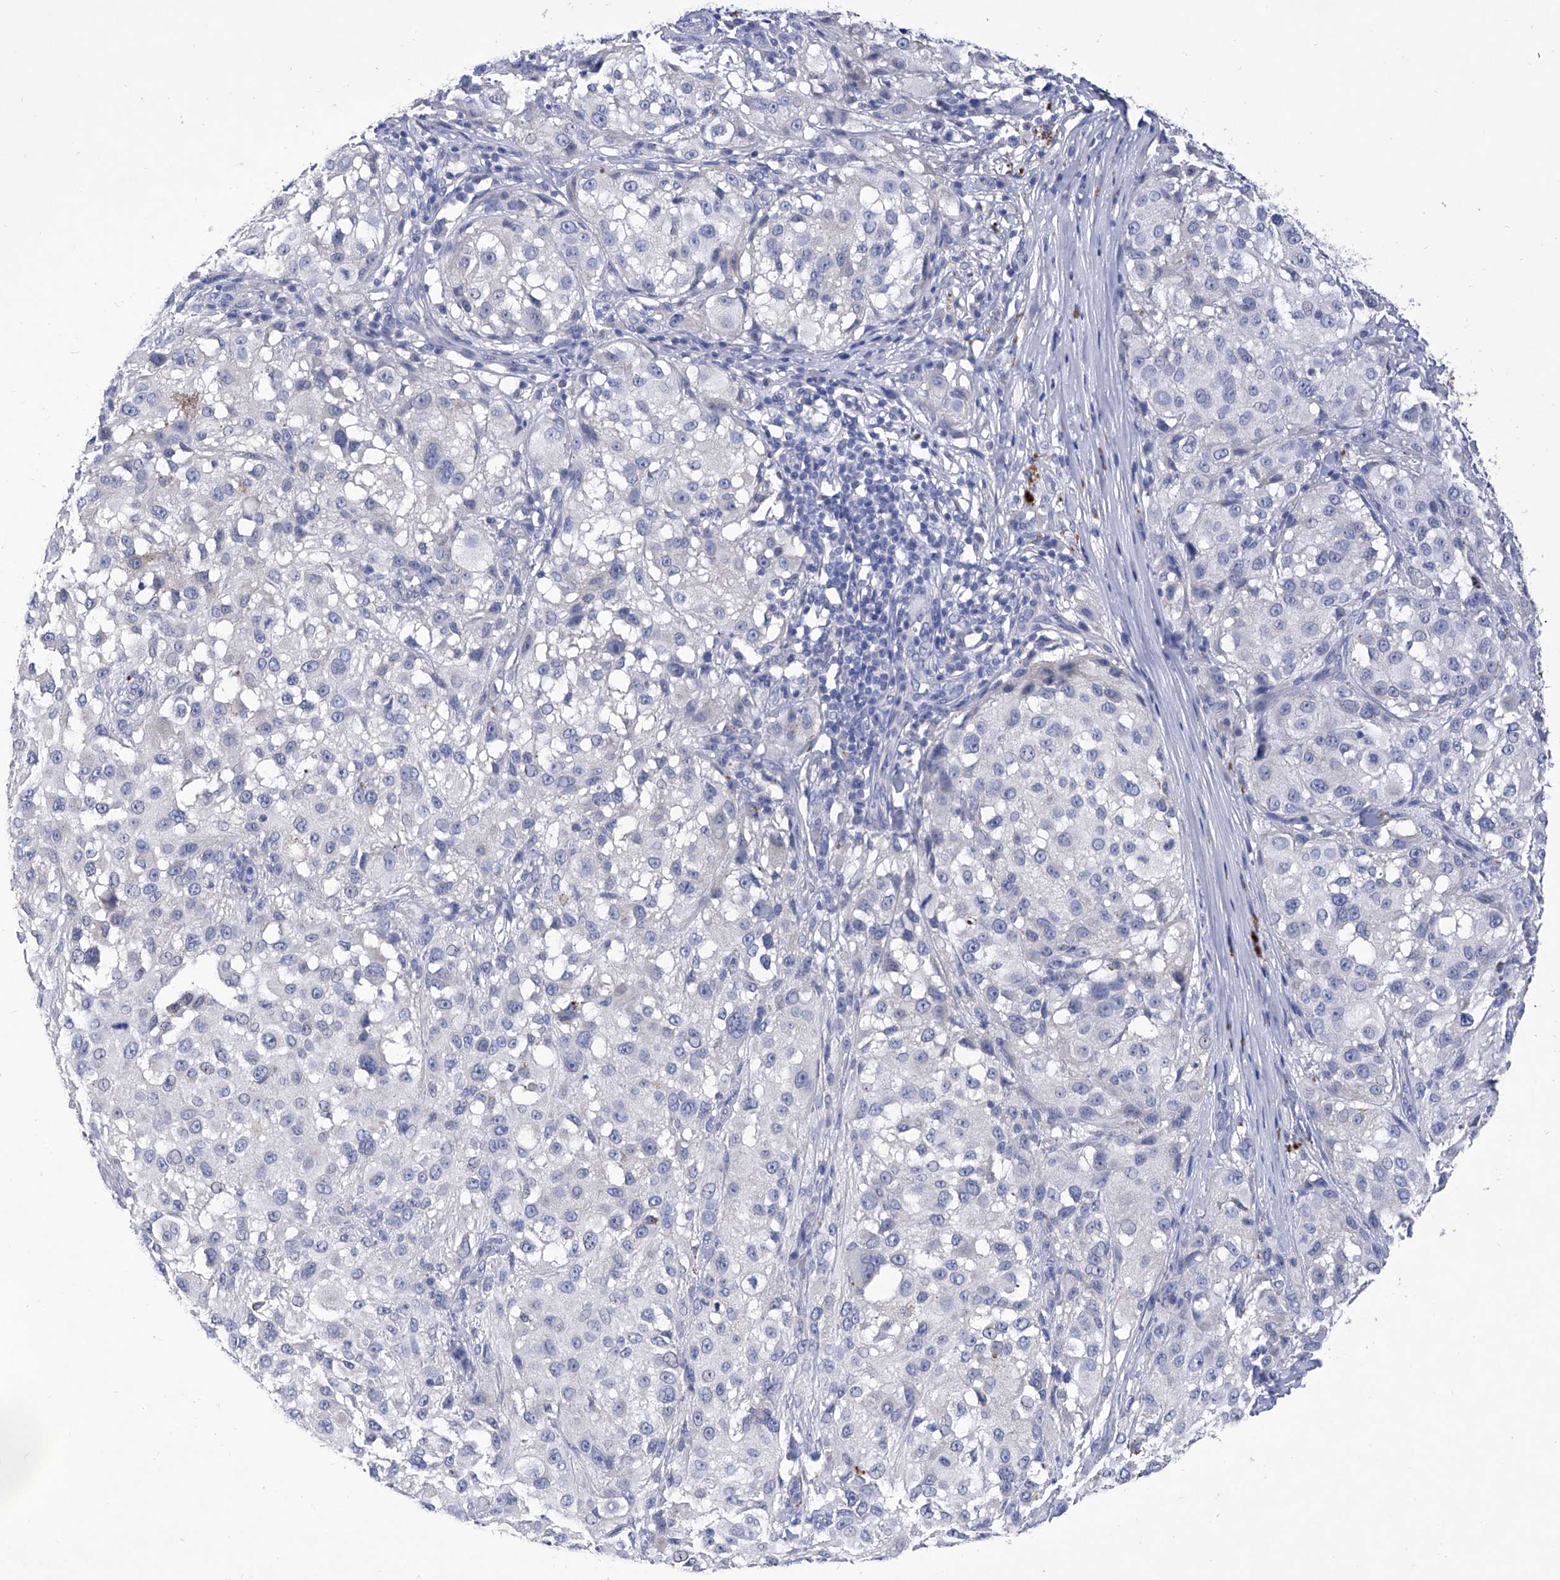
{"staining": {"intensity": "negative", "quantity": "none", "location": "none"}, "tissue": "melanoma", "cell_type": "Tumor cells", "image_type": "cancer", "snomed": [{"axis": "morphology", "description": "Necrosis, NOS"}, {"axis": "morphology", "description": "Malignant melanoma, NOS"}, {"axis": "topography", "description": "Skin"}], "caption": "Tumor cells are negative for protein expression in human malignant melanoma.", "gene": "IFNL2", "patient": {"sex": "female", "age": 87}}